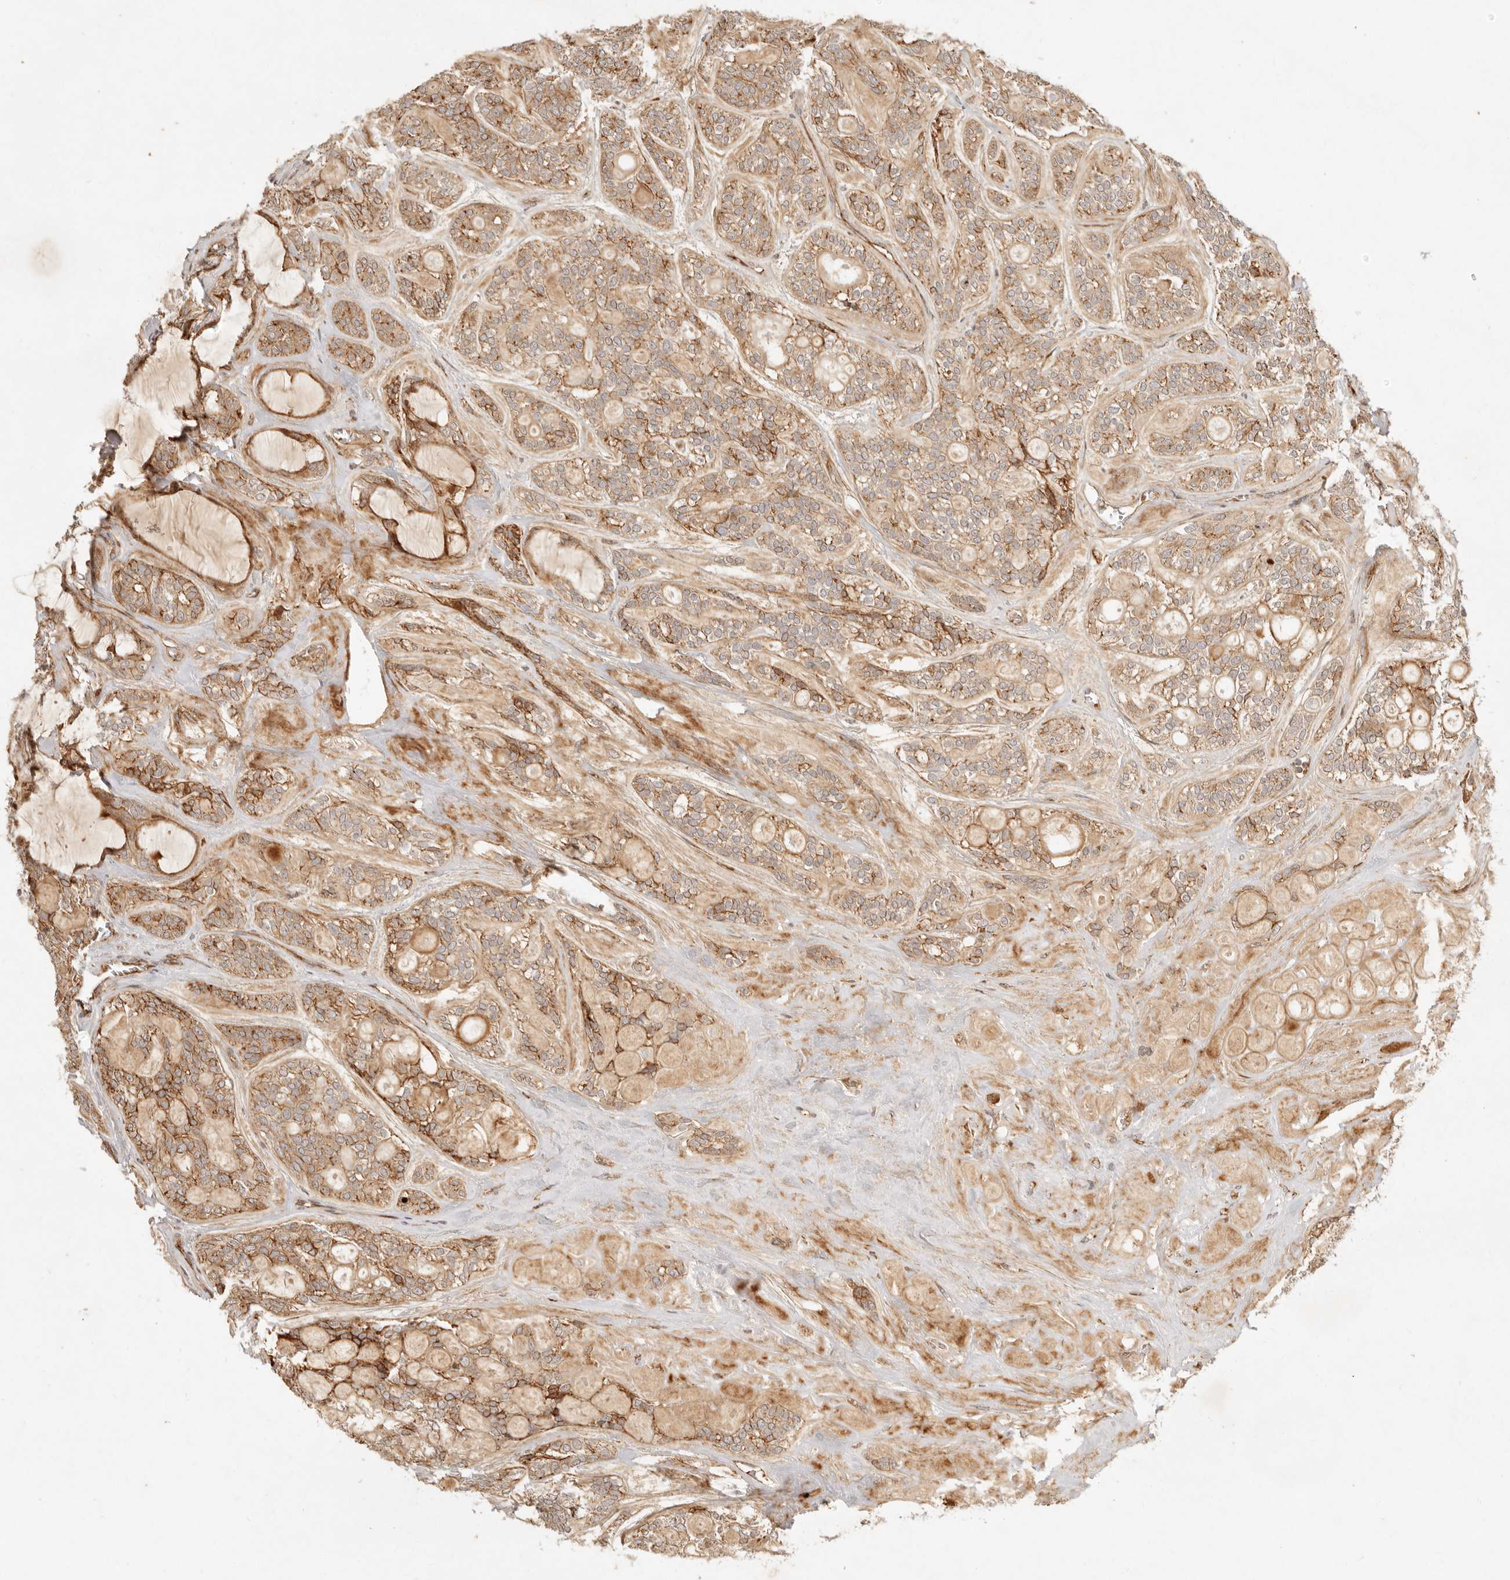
{"staining": {"intensity": "moderate", "quantity": ">75%", "location": "cytoplasmic/membranous"}, "tissue": "head and neck cancer", "cell_type": "Tumor cells", "image_type": "cancer", "snomed": [{"axis": "morphology", "description": "Adenocarcinoma, NOS"}, {"axis": "topography", "description": "Head-Neck"}], "caption": "Brown immunohistochemical staining in human head and neck adenocarcinoma demonstrates moderate cytoplasmic/membranous expression in approximately >75% of tumor cells. (Stains: DAB (3,3'-diaminobenzidine) in brown, nuclei in blue, Microscopy: brightfield microscopy at high magnification).", "gene": "KLHL38", "patient": {"sex": "male", "age": 66}}